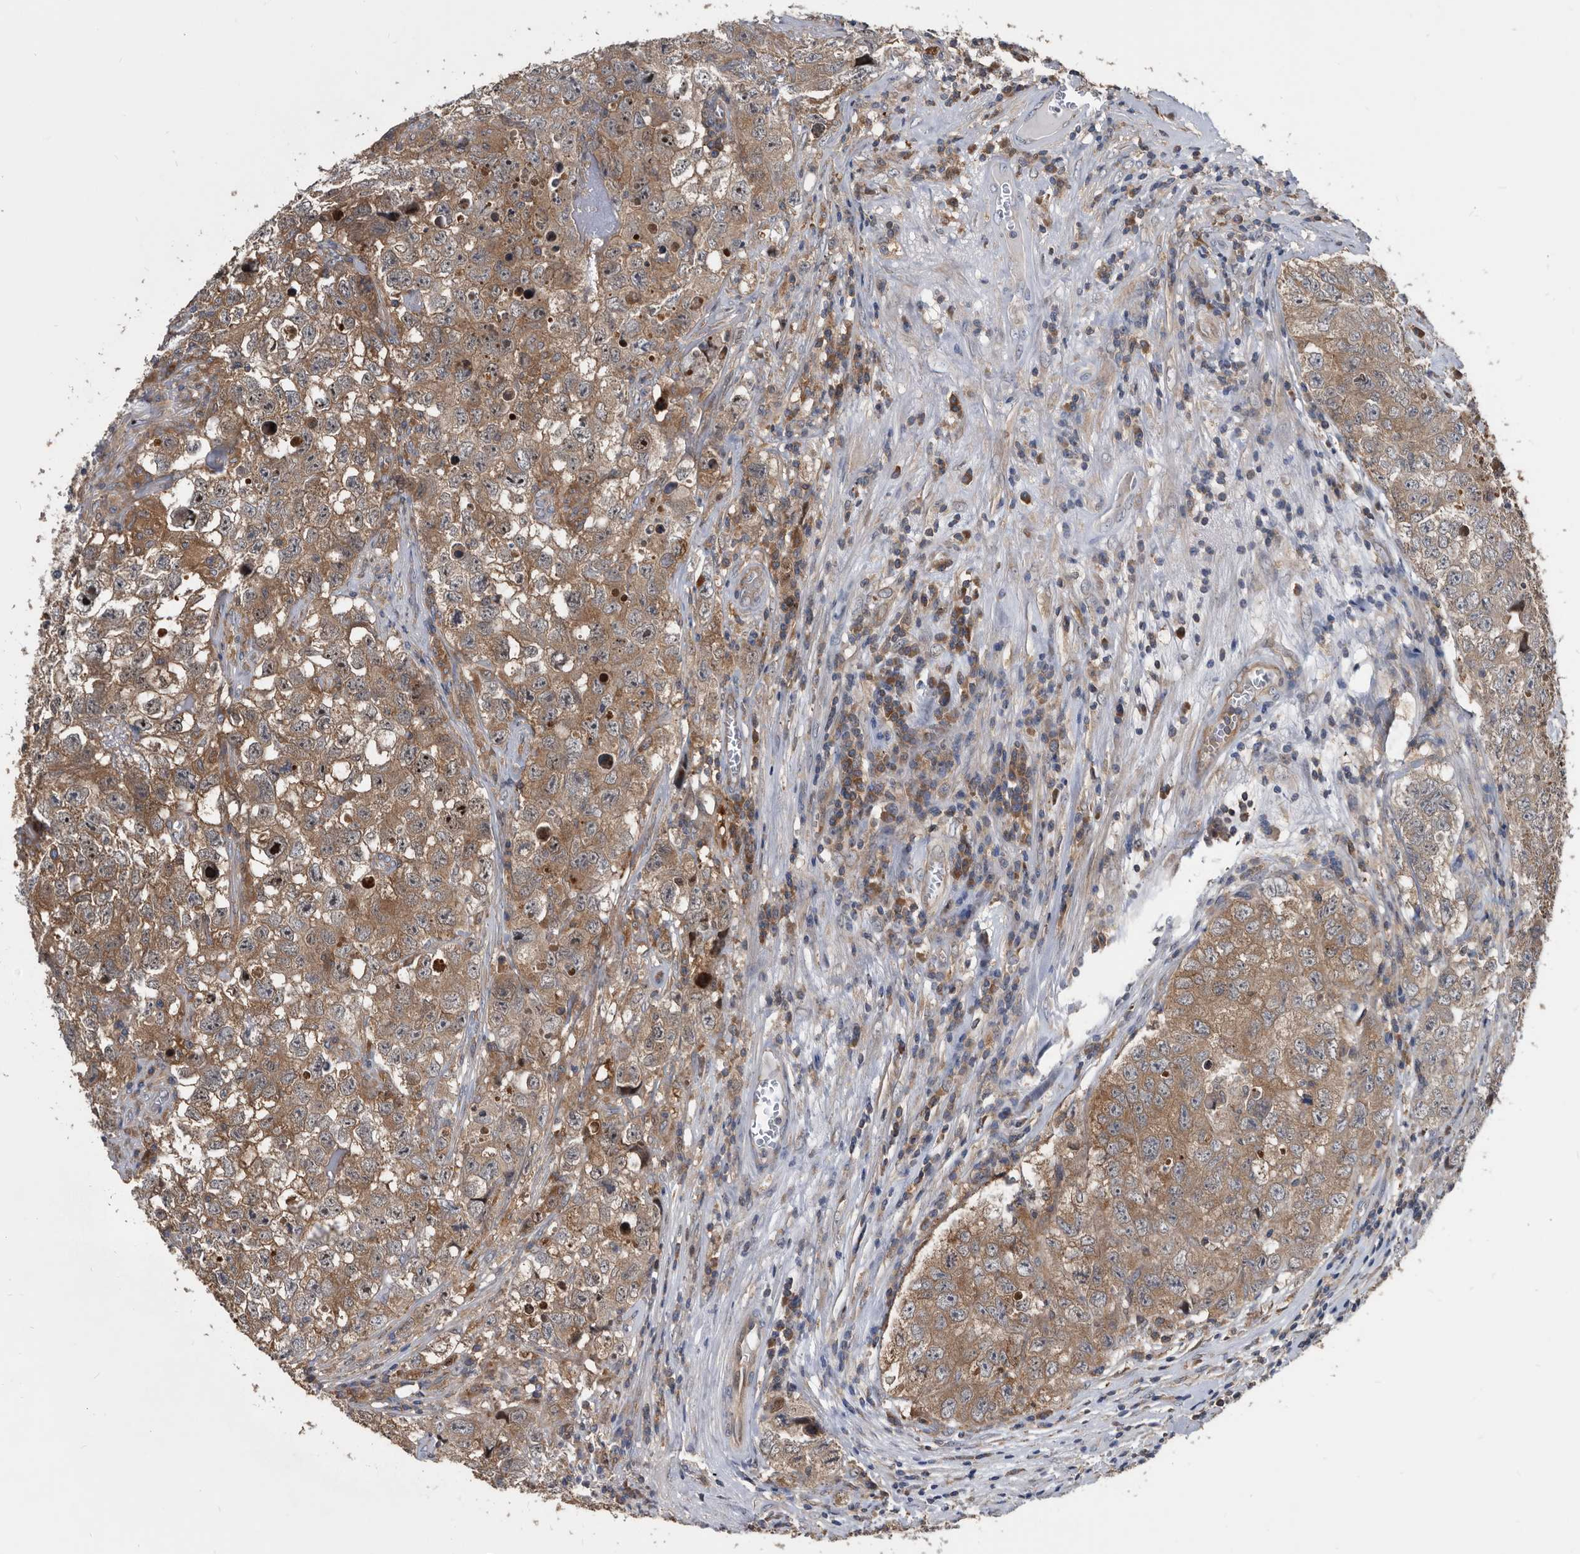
{"staining": {"intensity": "moderate", "quantity": ">75%", "location": "cytoplasmic/membranous"}, "tissue": "testis cancer", "cell_type": "Tumor cells", "image_type": "cancer", "snomed": [{"axis": "morphology", "description": "Seminoma, NOS"}, {"axis": "morphology", "description": "Carcinoma, Embryonal, NOS"}, {"axis": "topography", "description": "Testis"}], "caption": "A brown stain labels moderate cytoplasmic/membranous staining of a protein in human seminoma (testis) tumor cells.", "gene": "APEH", "patient": {"sex": "male", "age": 43}}